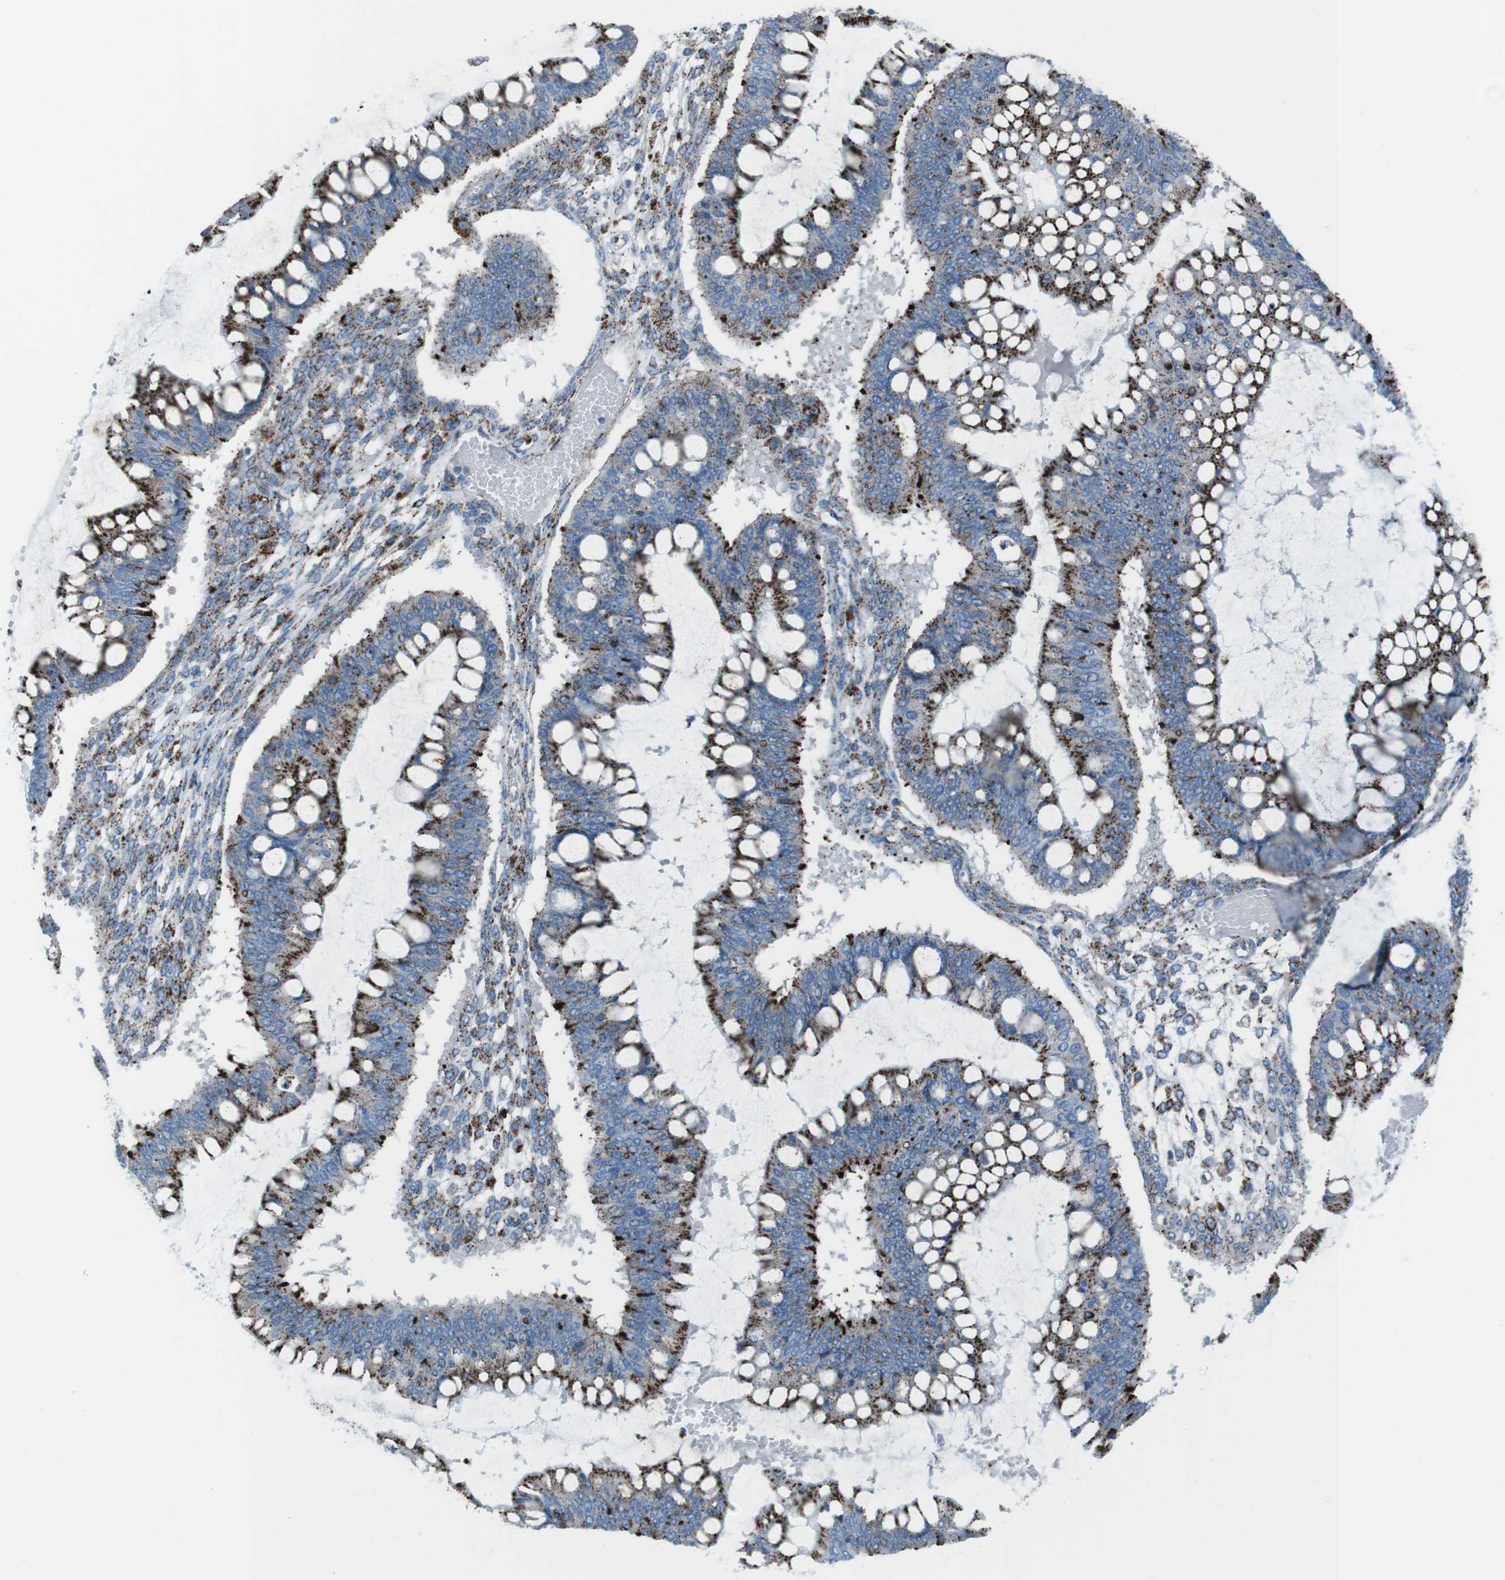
{"staining": {"intensity": "strong", "quantity": "25%-75%", "location": "cytoplasmic/membranous"}, "tissue": "ovarian cancer", "cell_type": "Tumor cells", "image_type": "cancer", "snomed": [{"axis": "morphology", "description": "Cystadenocarcinoma, mucinous, NOS"}, {"axis": "topography", "description": "Ovary"}], "caption": "Approximately 25%-75% of tumor cells in ovarian cancer demonstrate strong cytoplasmic/membranous protein staining as visualized by brown immunohistochemical staining.", "gene": "SCARB2", "patient": {"sex": "female", "age": 73}}